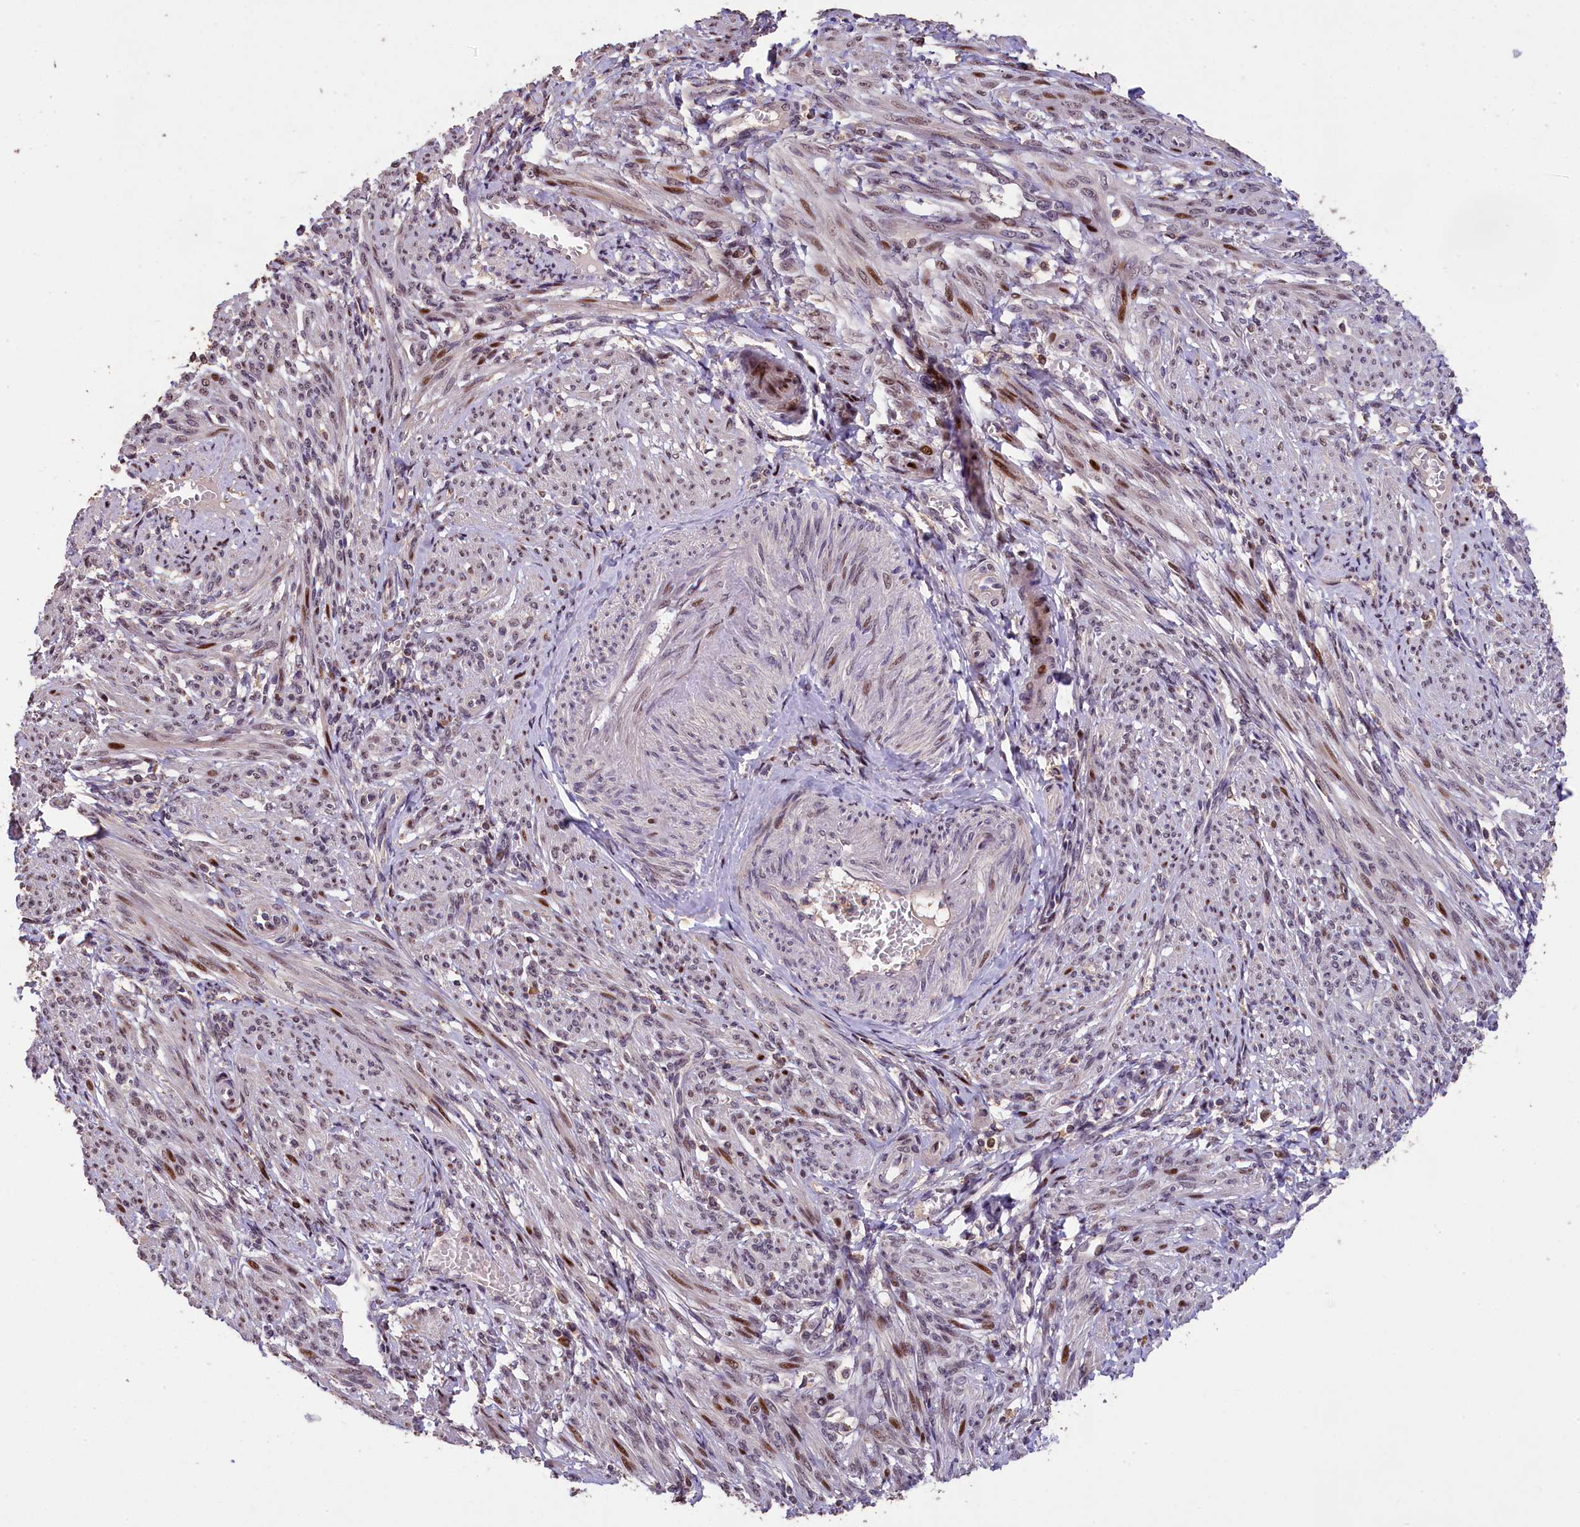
{"staining": {"intensity": "moderate", "quantity": "25%-75%", "location": "nuclear"}, "tissue": "smooth muscle", "cell_type": "Smooth muscle cells", "image_type": "normal", "snomed": [{"axis": "morphology", "description": "Normal tissue, NOS"}, {"axis": "topography", "description": "Smooth muscle"}], "caption": "This histopathology image reveals normal smooth muscle stained with immunohistochemistry to label a protein in brown. The nuclear of smooth muscle cells show moderate positivity for the protein. Nuclei are counter-stained blue.", "gene": "PHAF1", "patient": {"sex": "female", "age": 39}}